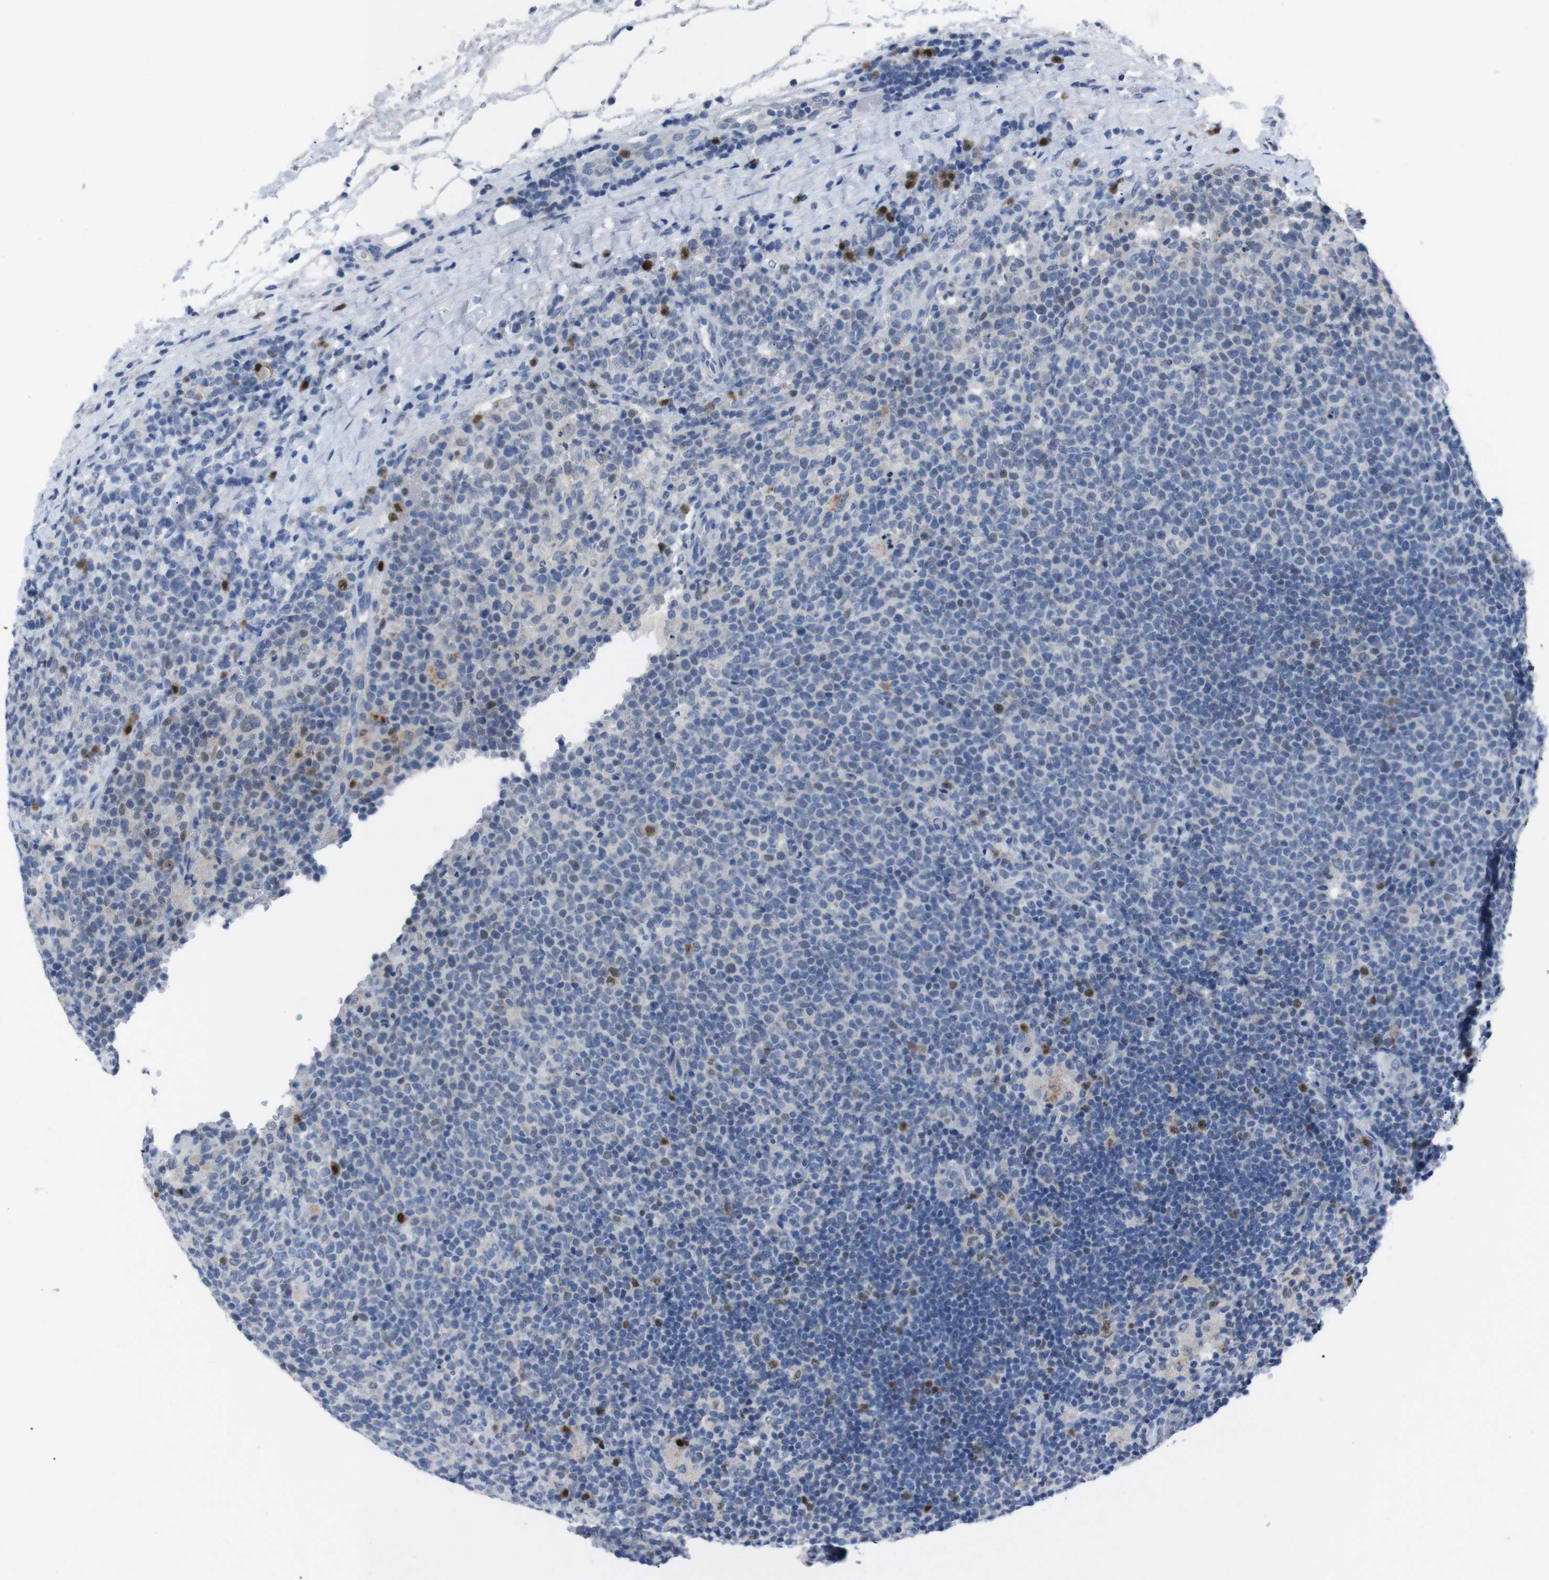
{"staining": {"intensity": "moderate", "quantity": "<25%", "location": "cytoplasmic/membranous,nuclear"}, "tissue": "lymphoma", "cell_type": "Tumor cells", "image_type": "cancer", "snomed": [{"axis": "morphology", "description": "Malignant lymphoma, non-Hodgkin's type, High grade"}, {"axis": "topography", "description": "Lymph node"}], "caption": "Malignant lymphoma, non-Hodgkin's type (high-grade) tissue shows moderate cytoplasmic/membranous and nuclear expression in about <25% of tumor cells", "gene": "IRF4", "patient": {"sex": "male", "age": 61}}